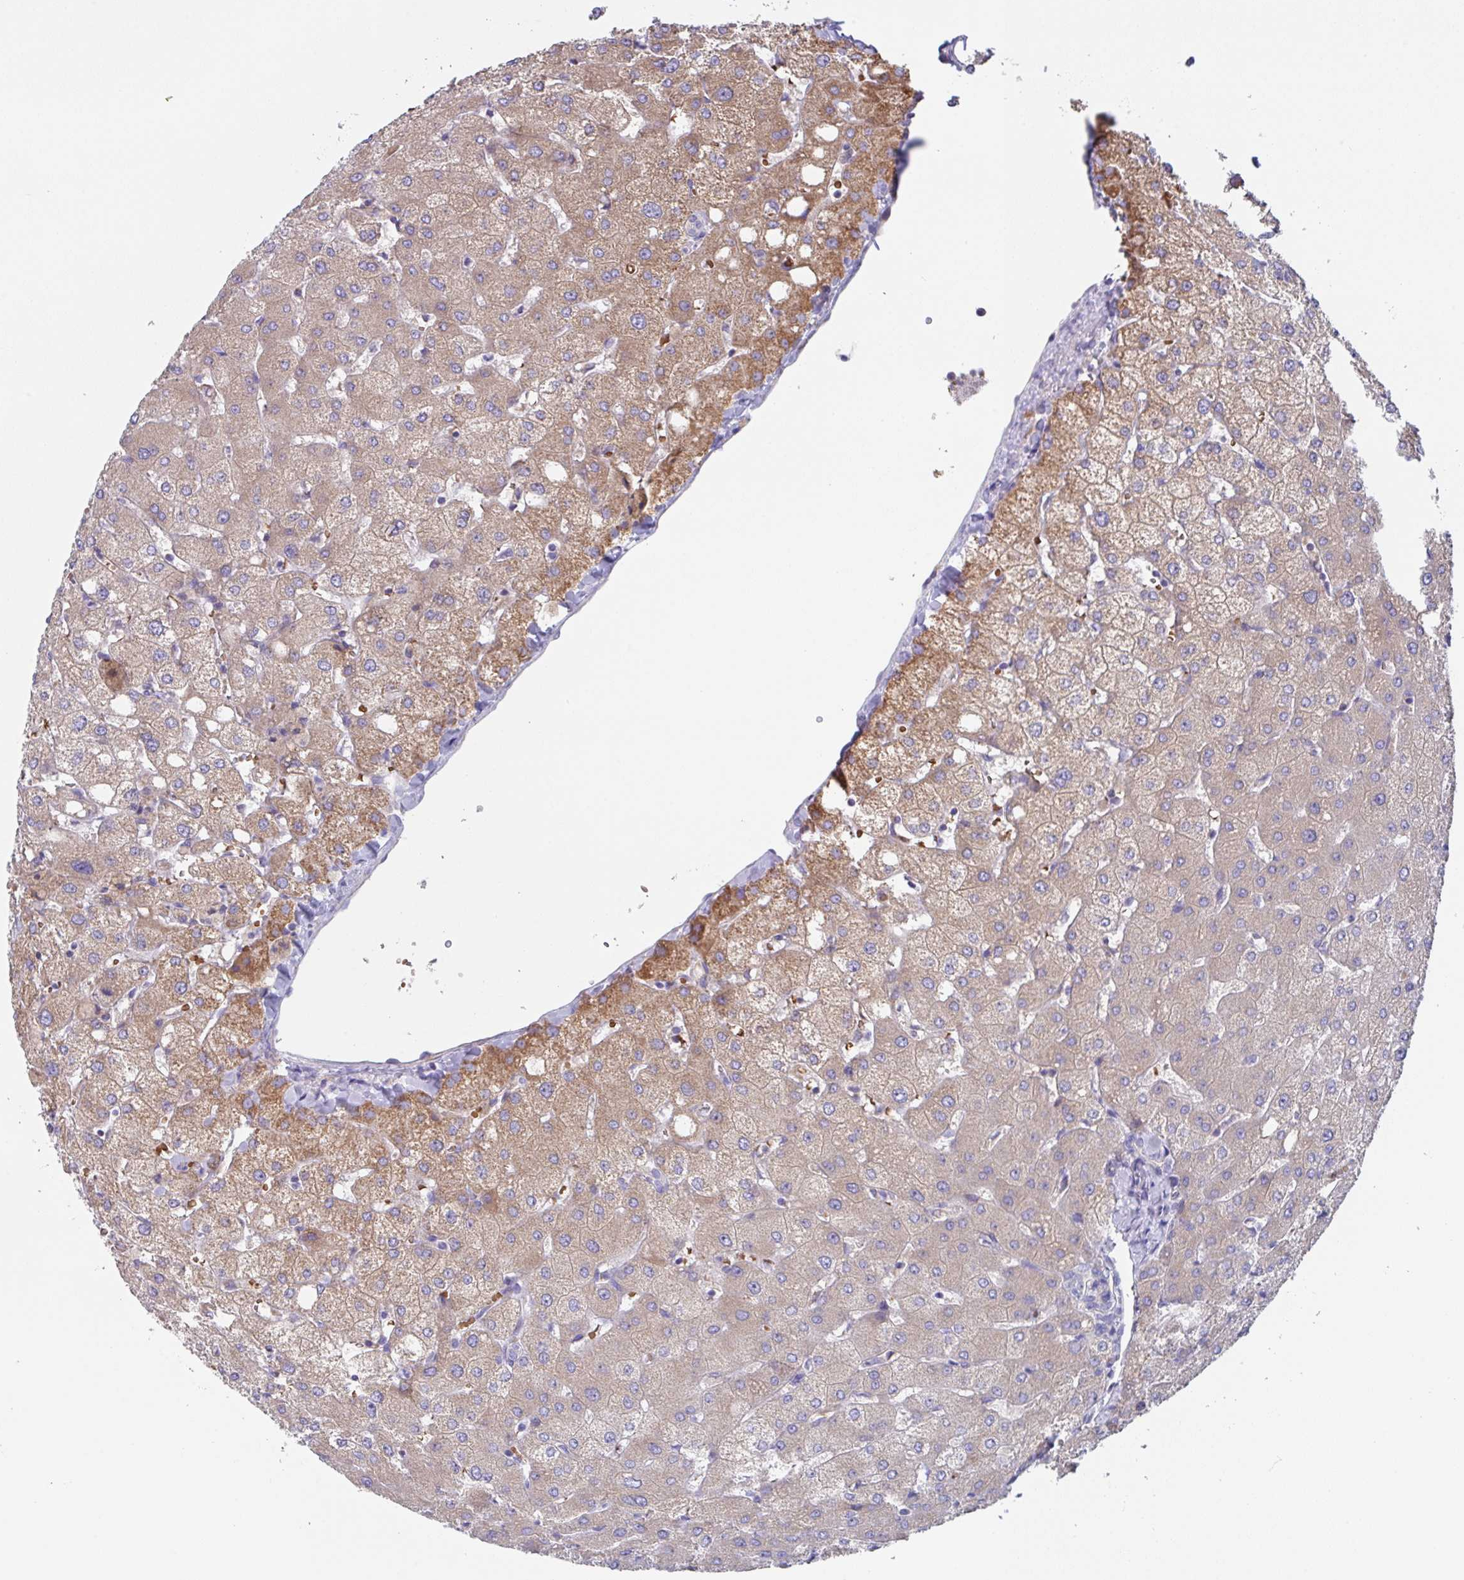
{"staining": {"intensity": "negative", "quantity": "none", "location": "none"}, "tissue": "liver", "cell_type": "Cholangiocytes", "image_type": "normal", "snomed": [{"axis": "morphology", "description": "Normal tissue, NOS"}, {"axis": "topography", "description": "Liver"}], "caption": "DAB (3,3'-diaminobenzidine) immunohistochemical staining of benign liver displays no significant expression in cholangiocytes.", "gene": "TFAP2C", "patient": {"sex": "female", "age": 54}}